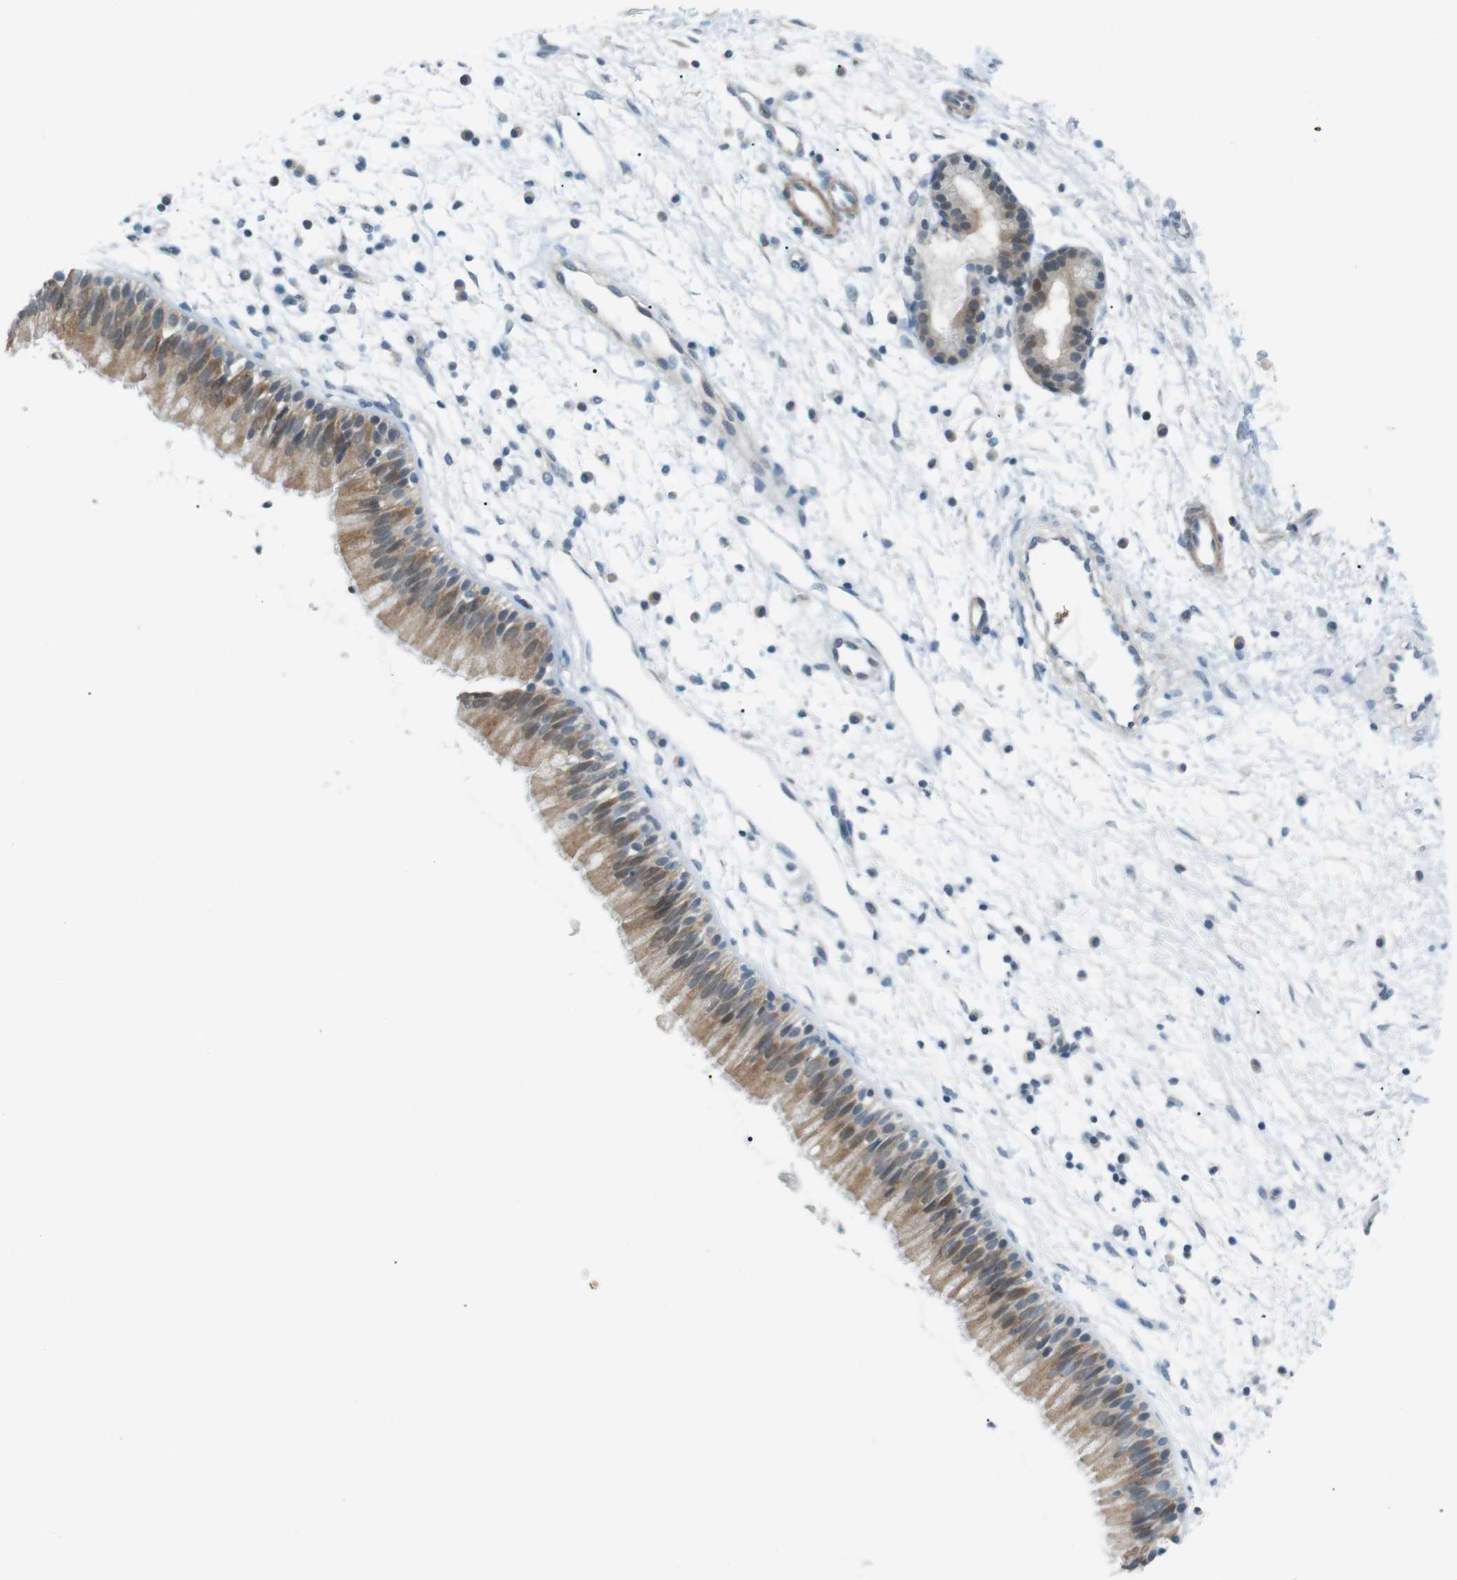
{"staining": {"intensity": "weak", "quantity": ">75%", "location": "cytoplasmic/membranous"}, "tissue": "nasopharynx", "cell_type": "Respiratory epithelial cells", "image_type": "normal", "snomed": [{"axis": "morphology", "description": "Normal tissue, NOS"}, {"axis": "topography", "description": "Nasopharynx"}], "caption": "The immunohistochemical stain shows weak cytoplasmic/membranous expression in respiratory epithelial cells of unremarkable nasopharynx. Nuclei are stained in blue.", "gene": "RTN3", "patient": {"sex": "male", "age": 21}}